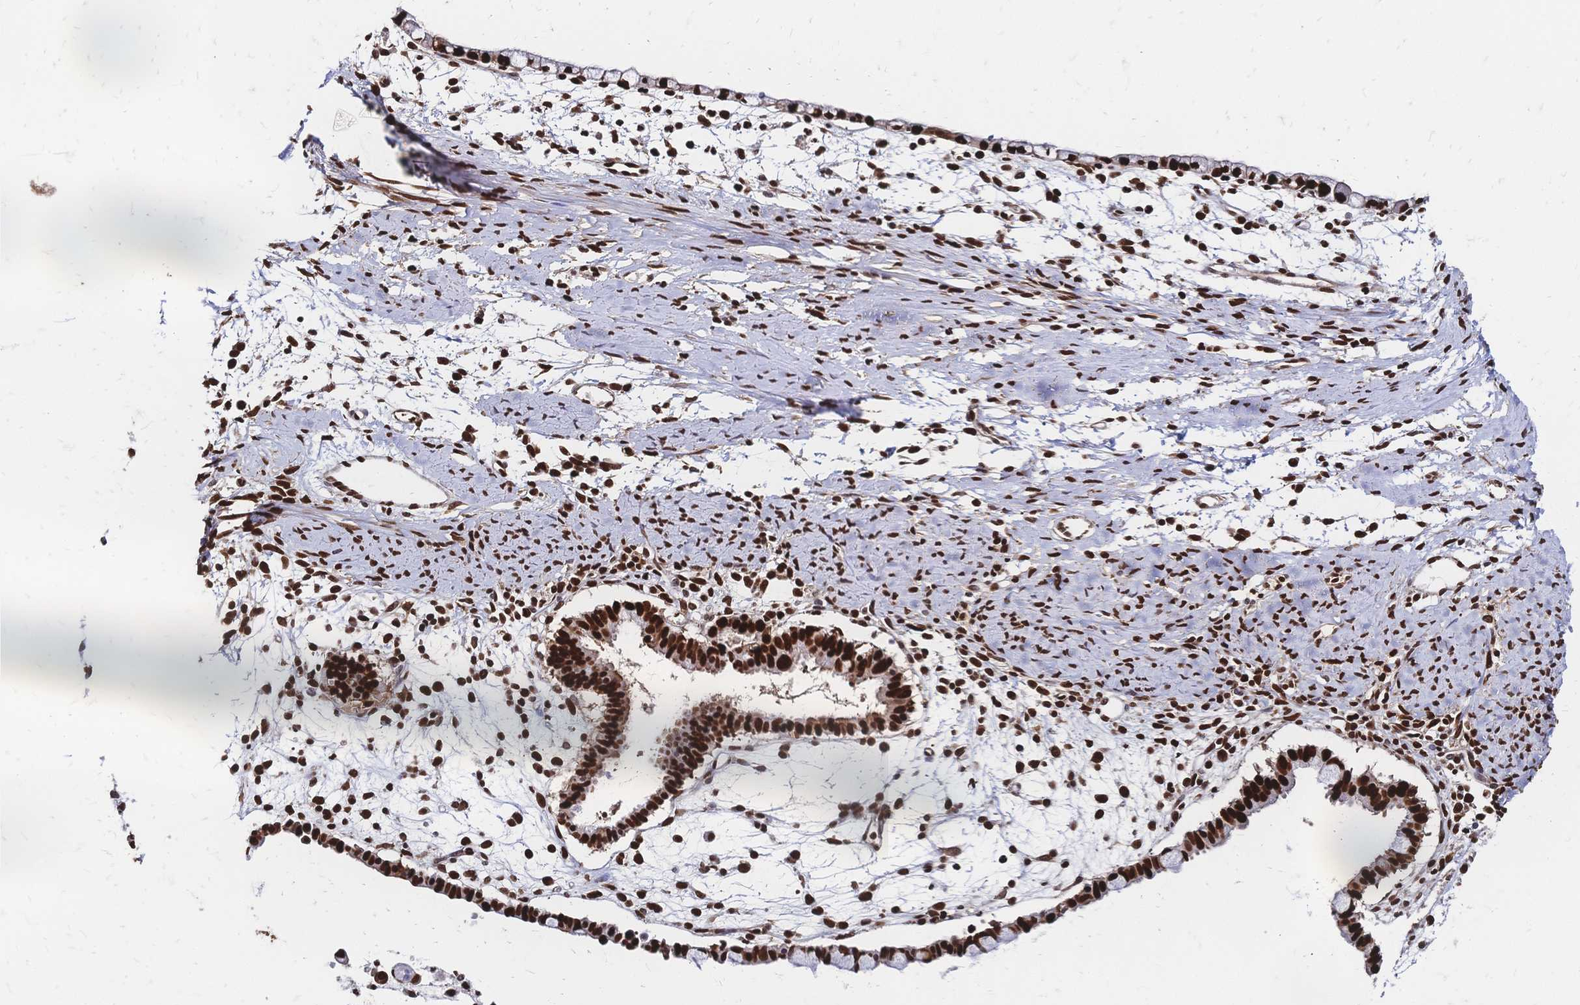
{"staining": {"intensity": "strong", "quantity": ">75%", "location": "nuclear"}, "tissue": "ovarian cancer", "cell_type": "Tumor cells", "image_type": "cancer", "snomed": [{"axis": "morphology", "description": "Cystadenocarcinoma, mucinous, NOS"}, {"axis": "topography", "description": "Ovary"}], "caption": "Immunohistochemical staining of ovarian cancer (mucinous cystadenocarcinoma) shows strong nuclear protein positivity in approximately >75% of tumor cells.", "gene": "HDGF", "patient": {"sex": "female", "age": 61}}